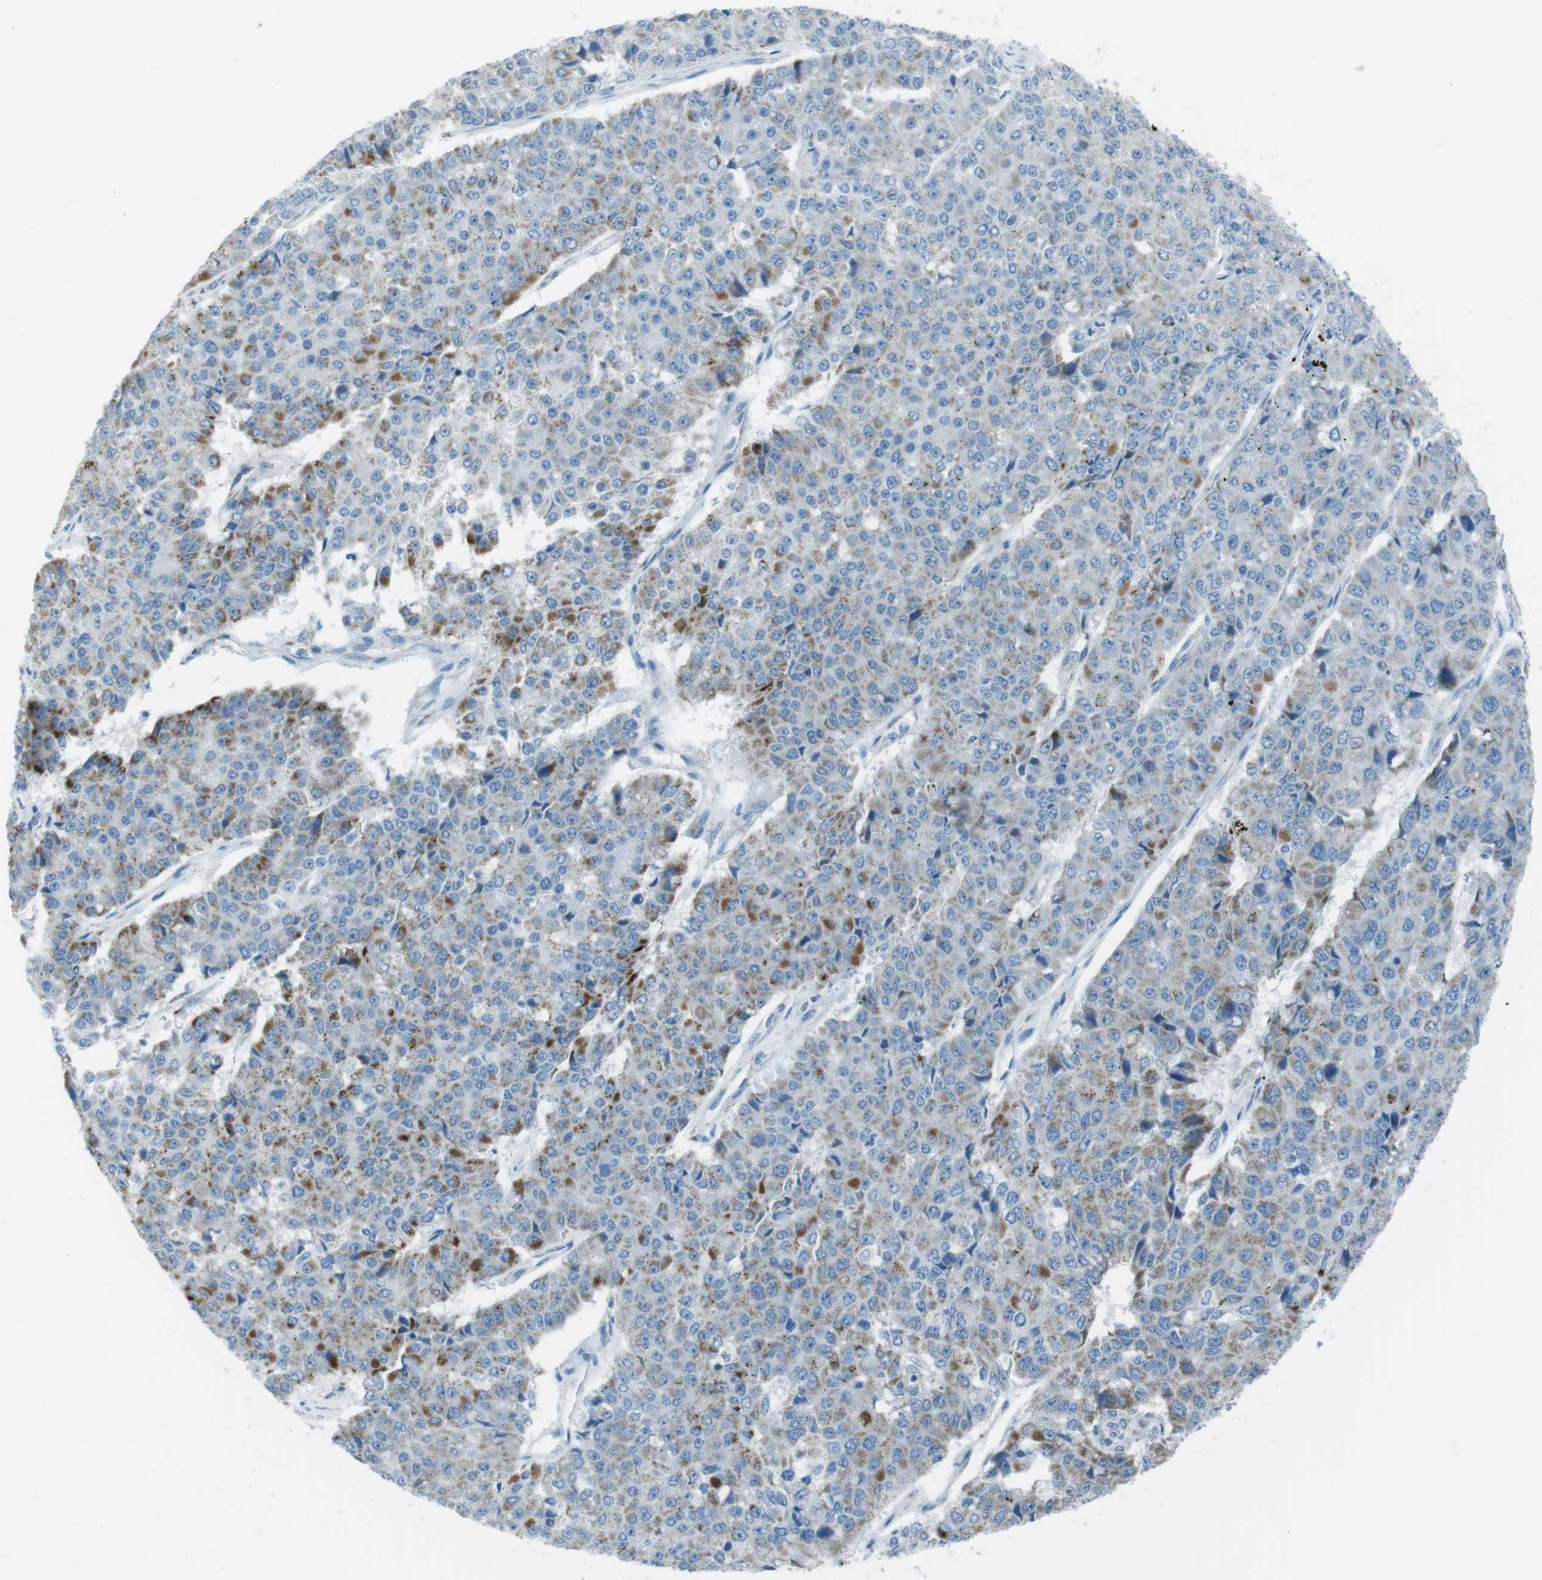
{"staining": {"intensity": "moderate", "quantity": "<25%", "location": "cytoplasmic/membranous"}, "tissue": "pancreatic cancer", "cell_type": "Tumor cells", "image_type": "cancer", "snomed": [{"axis": "morphology", "description": "Adenocarcinoma, NOS"}, {"axis": "topography", "description": "Pancreas"}], "caption": "IHC histopathology image of pancreatic adenocarcinoma stained for a protein (brown), which reveals low levels of moderate cytoplasmic/membranous expression in about <25% of tumor cells.", "gene": "DNAJA3", "patient": {"sex": "male", "age": 50}}